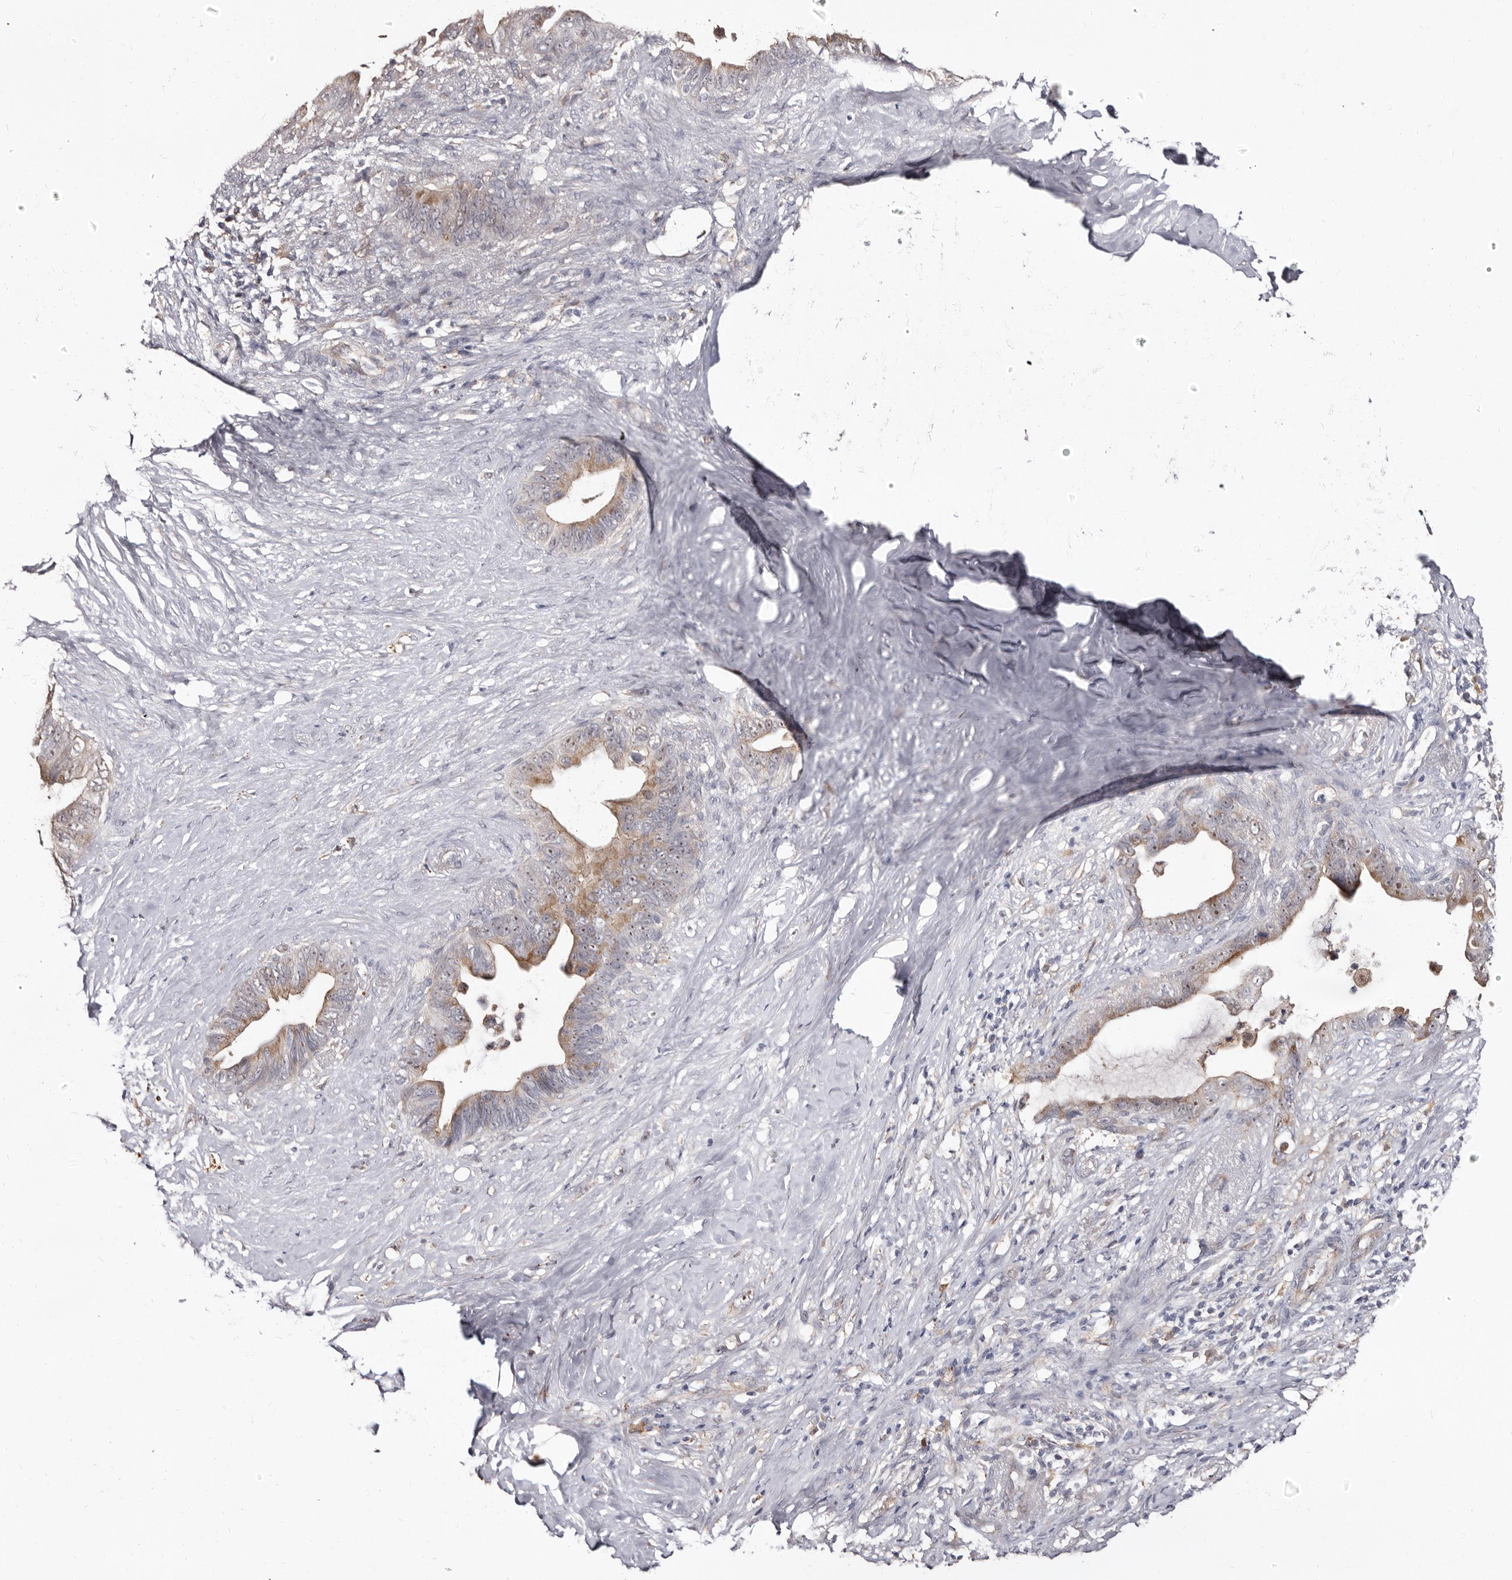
{"staining": {"intensity": "moderate", "quantity": "25%-75%", "location": "cytoplasmic/membranous"}, "tissue": "pancreatic cancer", "cell_type": "Tumor cells", "image_type": "cancer", "snomed": [{"axis": "morphology", "description": "Adenocarcinoma, NOS"}, {"axis": "topography", "description": "Pancreas"}], "caption": "This photomicrograph reveals immunohistochemistry (IHC) staining of human pancreatic cancer, with medium moderate cytoplasmic/membranous positivity in about 25%-75% of tumor cells.", "gene": "PTAFR", "patient": {"sex": "female", "age": 72}}